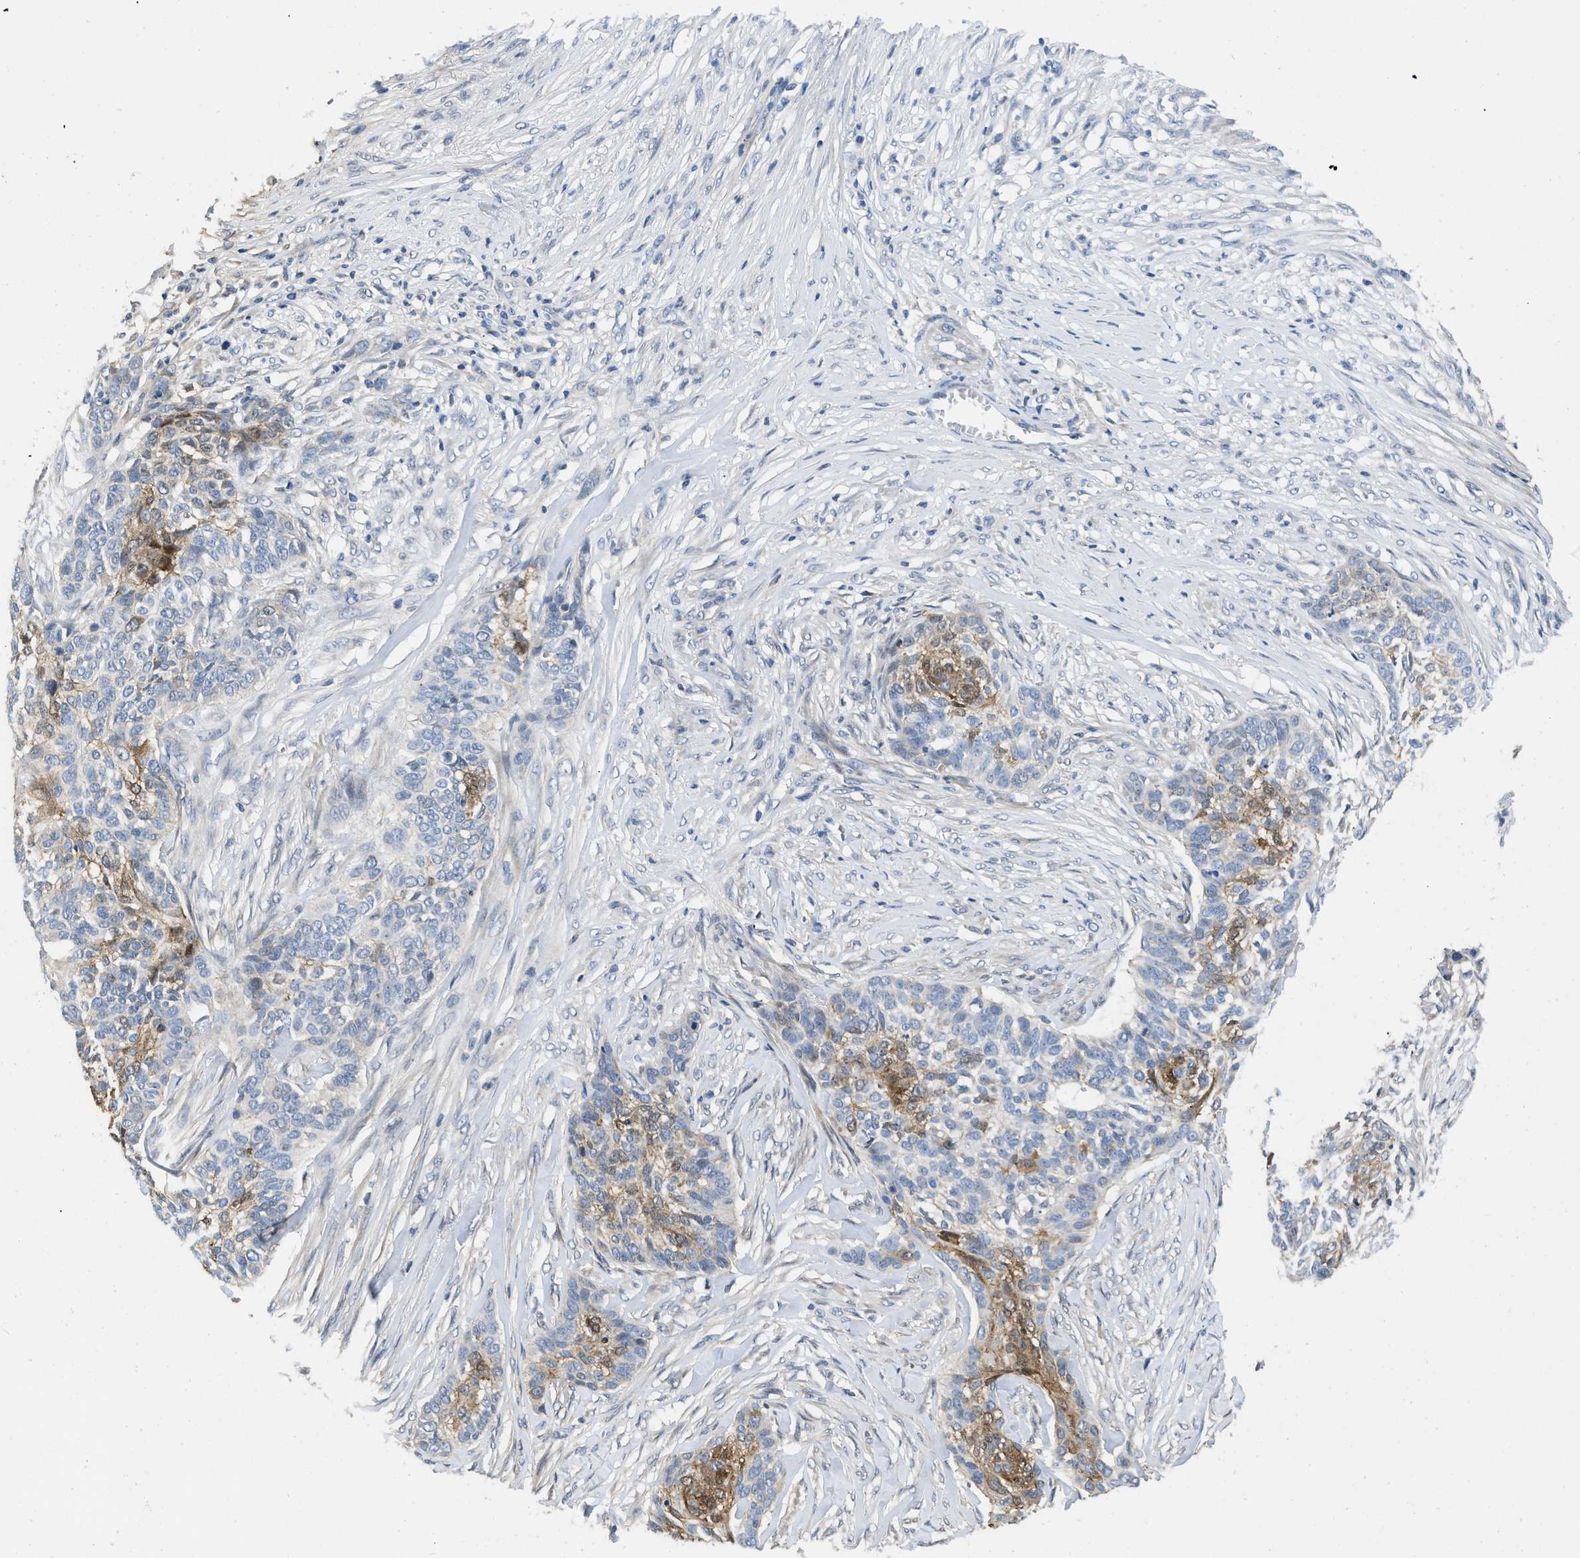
{"staining": {"intensity": "moderate", "quantity": "<25%", "location": "cytoplasmic/membranous"}, "tissue": "skin cancer", "cell_type": "Tumor cells", "image_type": "cancer", "snomed": [{"axis": "morphology", "description": "Basal cell carcinoma"}, {"axis": "topography", "description": "Skin"}], "caption": "Human skin cancer (basal cell carcinoma) stained with a protein marker reveals moderate staining in tumor cells.", "gene": "PRDM14", "patient": {"sex": "male", "age": 85}}